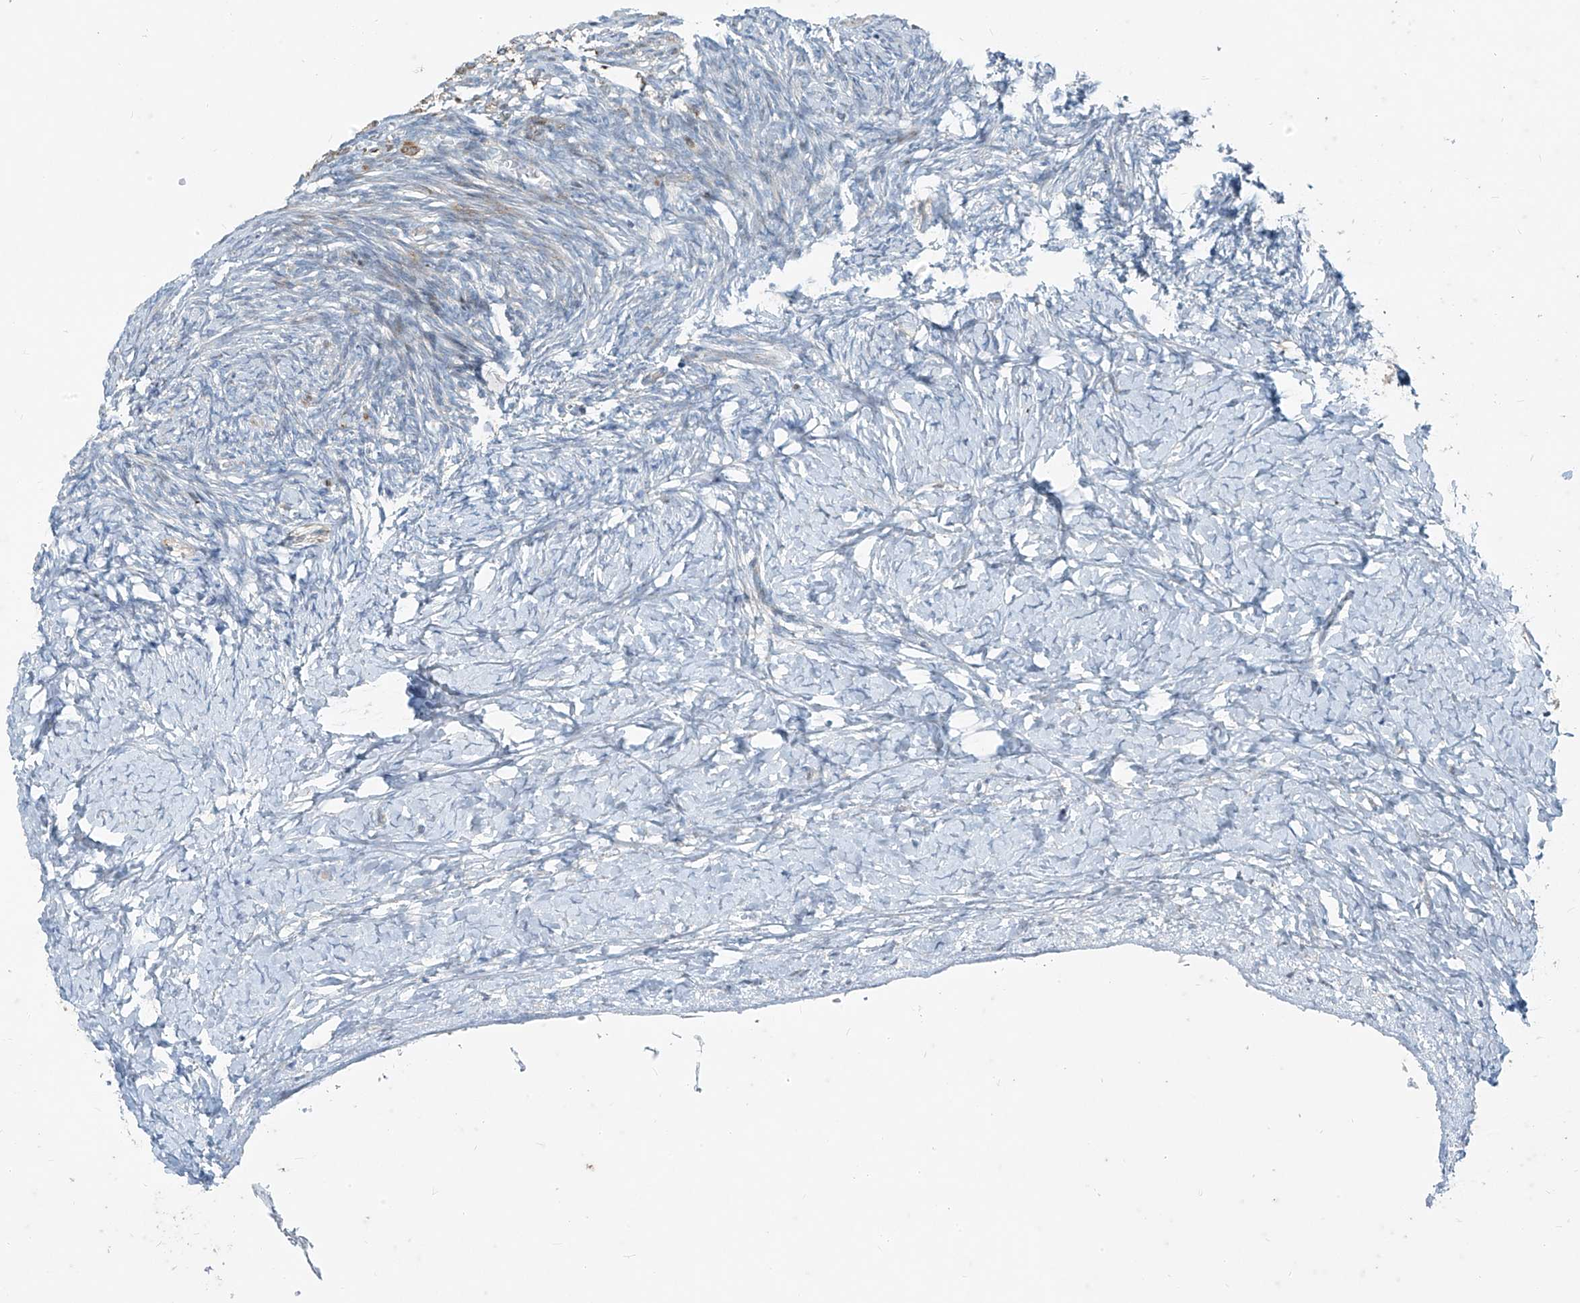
{"staining": {"intensity": "negative", "quantity": "none", "location": "none"}, "tissue": "ovary", "cell_type": "Ovarian stroma cells", "image_type": "normal", "snomed": [{"axis": "morphology", "description": "Normal tissue, NOS"}, {"axis": "morphology", "description": "Developmental malformation"}, {"axis": "topography", "description": "Ovary"}], "caption": "Histopathology image shows no protein positivity in ovarian stroma cells of unremarkable ovary.", "gene": "PPCS", "patient": {"sex": "female", "age": 39}}